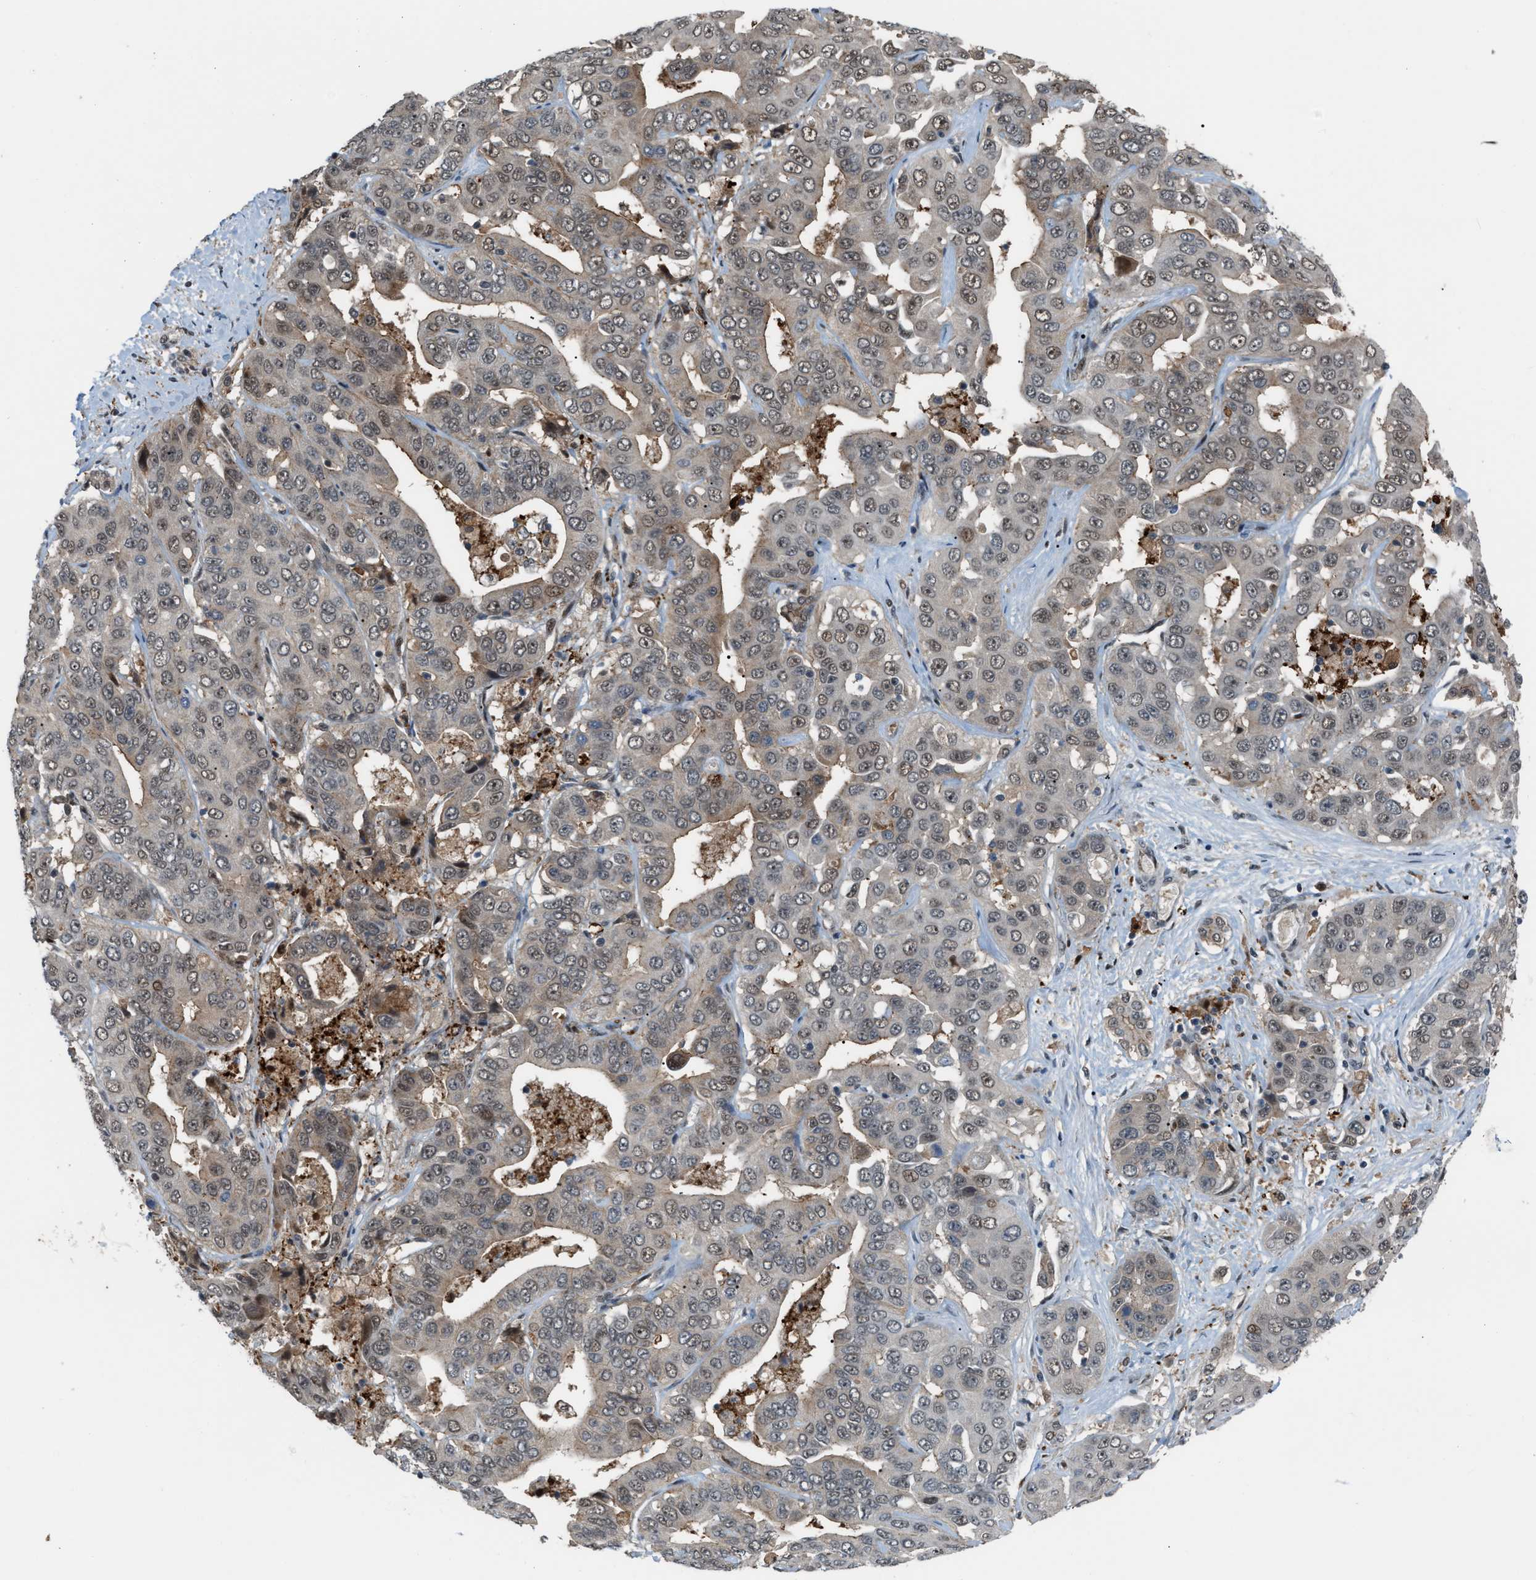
{"staining": {"intensity": "weak", "quantity": ">75%", "location": "cytoplasmic/membranous,nuclear"}, "tissue": "liver cancer", "cell_type": "Tumor cells", "image_type": "cancer", "snomed": [{"axis": "morphology", "description": "Cholangiocarcinoma"}, {"axis": "topography", "description": "Liver"}], "caption": "An image of human liver cholangiocarcinoma stained for a protein displays weak cytoplasmic/membranous and nuclear brown staining in tumor cells.", "gene": "RFFL", "patient": {"sex": "female", "age": 52}}